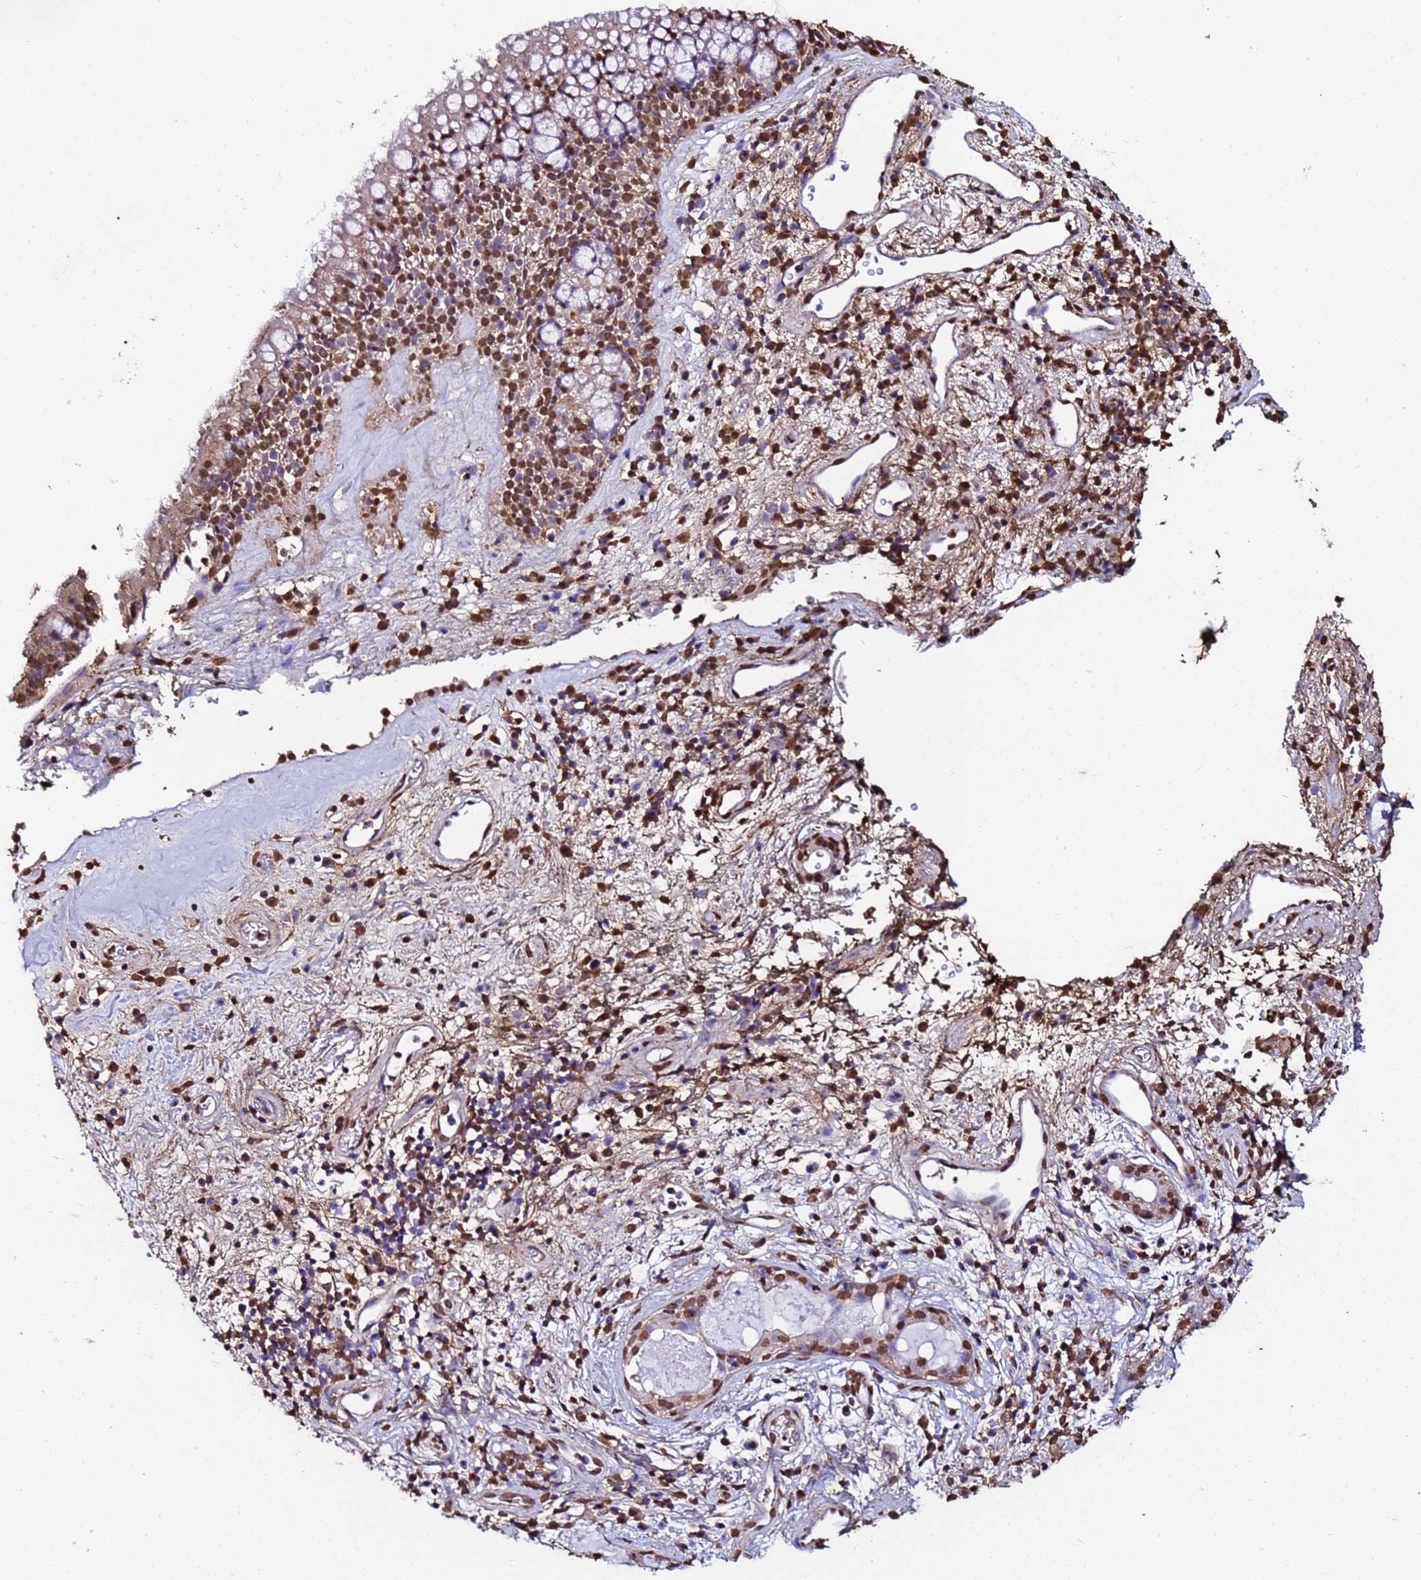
{"staining": {"intensity": "moderate", "quantity": "25%-75%", "location": "nuclear"}, "tissue": "nasopharynx", "cell_type": "Respiratory epithelial cells", "image_type": "normal", "snomed": [{"axis": "morphology", "description": "Normal tissue, NOS"}, {"axis": "topography", "description": "Nasopharynx"}], "caption": "A brown stain labels moderate nuclear expression of a protein in respiratory epithelial cells of benign human nasopharynx. The protein of interest is stained brown, and the nuclei are stained in blue (DAB IHC with brightfield microscopy, high magnification).", "gene": "TRIP6", "patient": {"sex": "male", "age": 82}}